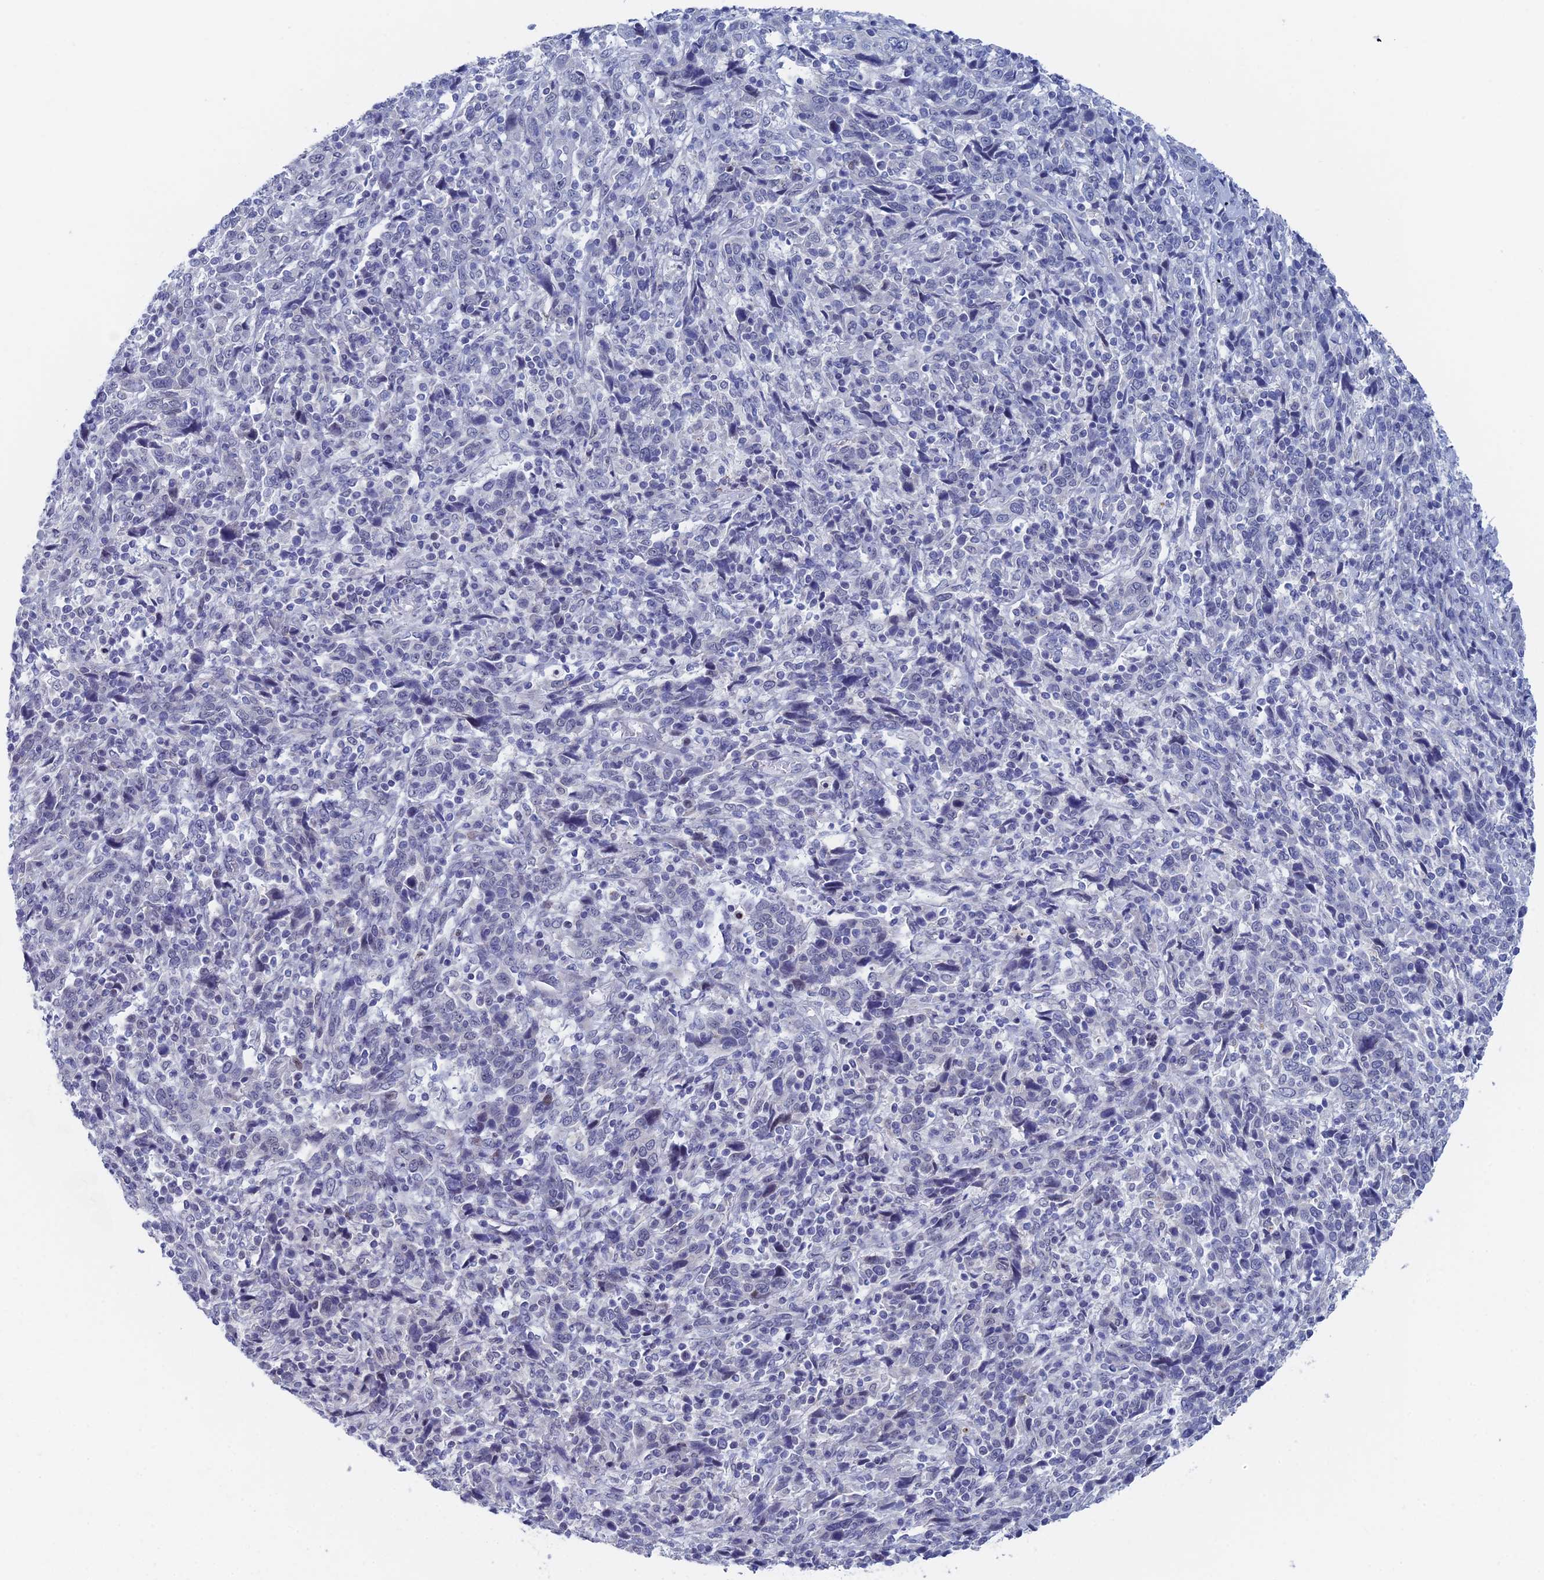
{"staining": {"intensity": "negative", "quantity": "none", "location": "none"}, "tissue": "cervical cancer", "cell_type": "Tumor cells", "image_type": "cancer", "snomed": [{"axis": "morphology", "description": "Squamous cell carcinoma, NOS"}, {"axis": "topography", "description": "Cervix"}], "caption": "Tumor cells show no significant protein staining in cervical cancer.", "gene": "GMNC", "patient": {"sex": "female", "age": 46}}